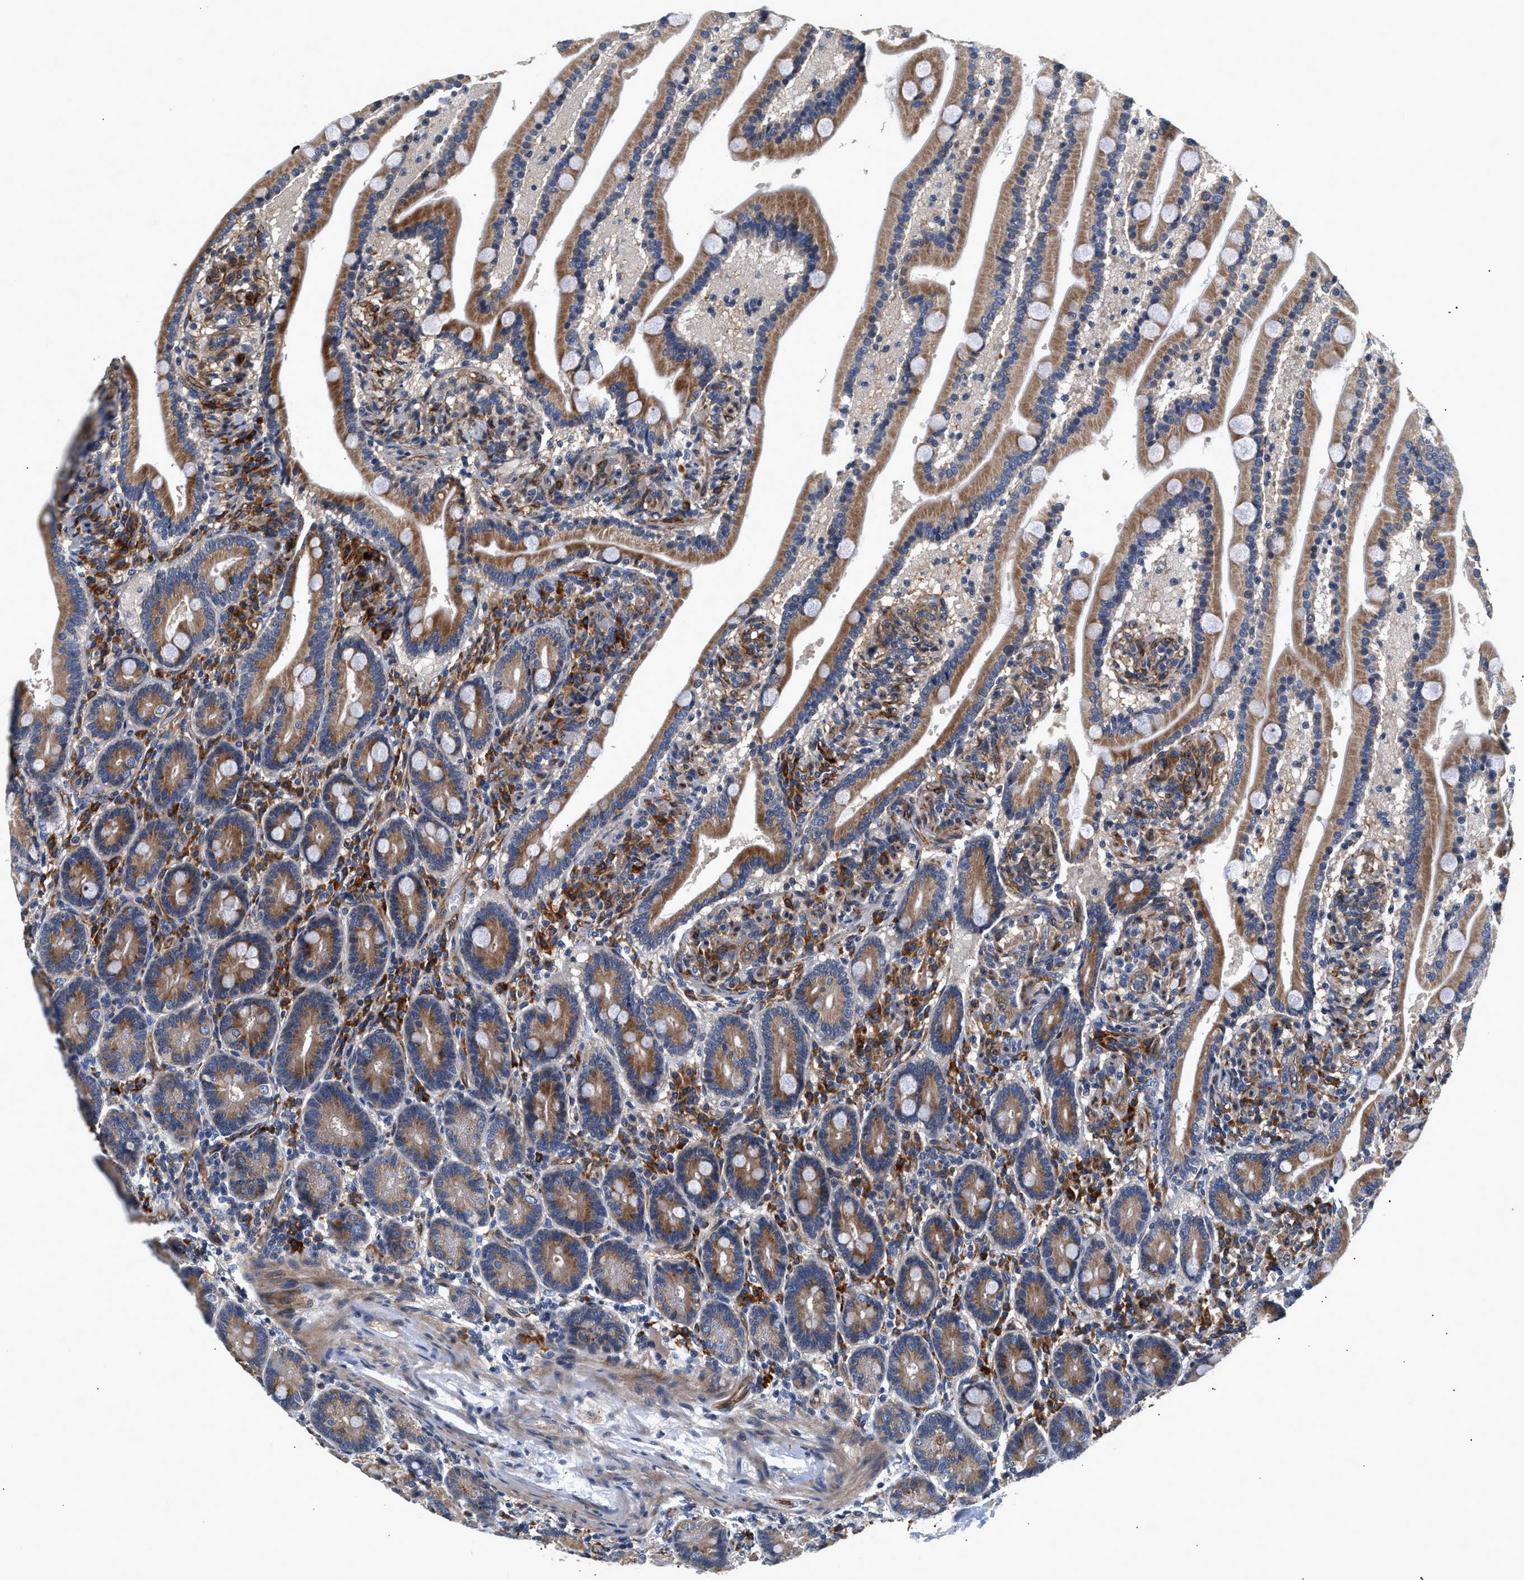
{"staining": {"intensity": "moderate", "quantity": ">75%", "location": "cytoplasmic/membranous"}, "tissue": "duodenum", "cell_type": "Glandular cells", "image_type": "normal", "snomed": [{"axis": "morphology", "description": "Normal tissue, NOS"}, {"axis": "topography", "description": "Duodenum"}], "caption": "Immunohistochemical staining of benign human duodenum reveals medium levels of moderate cytoplasmic/membranous positivity in approximately >75% of glandular cells.", "gene": "IFT74", "patient": {"sex": "male", "age": 54}}